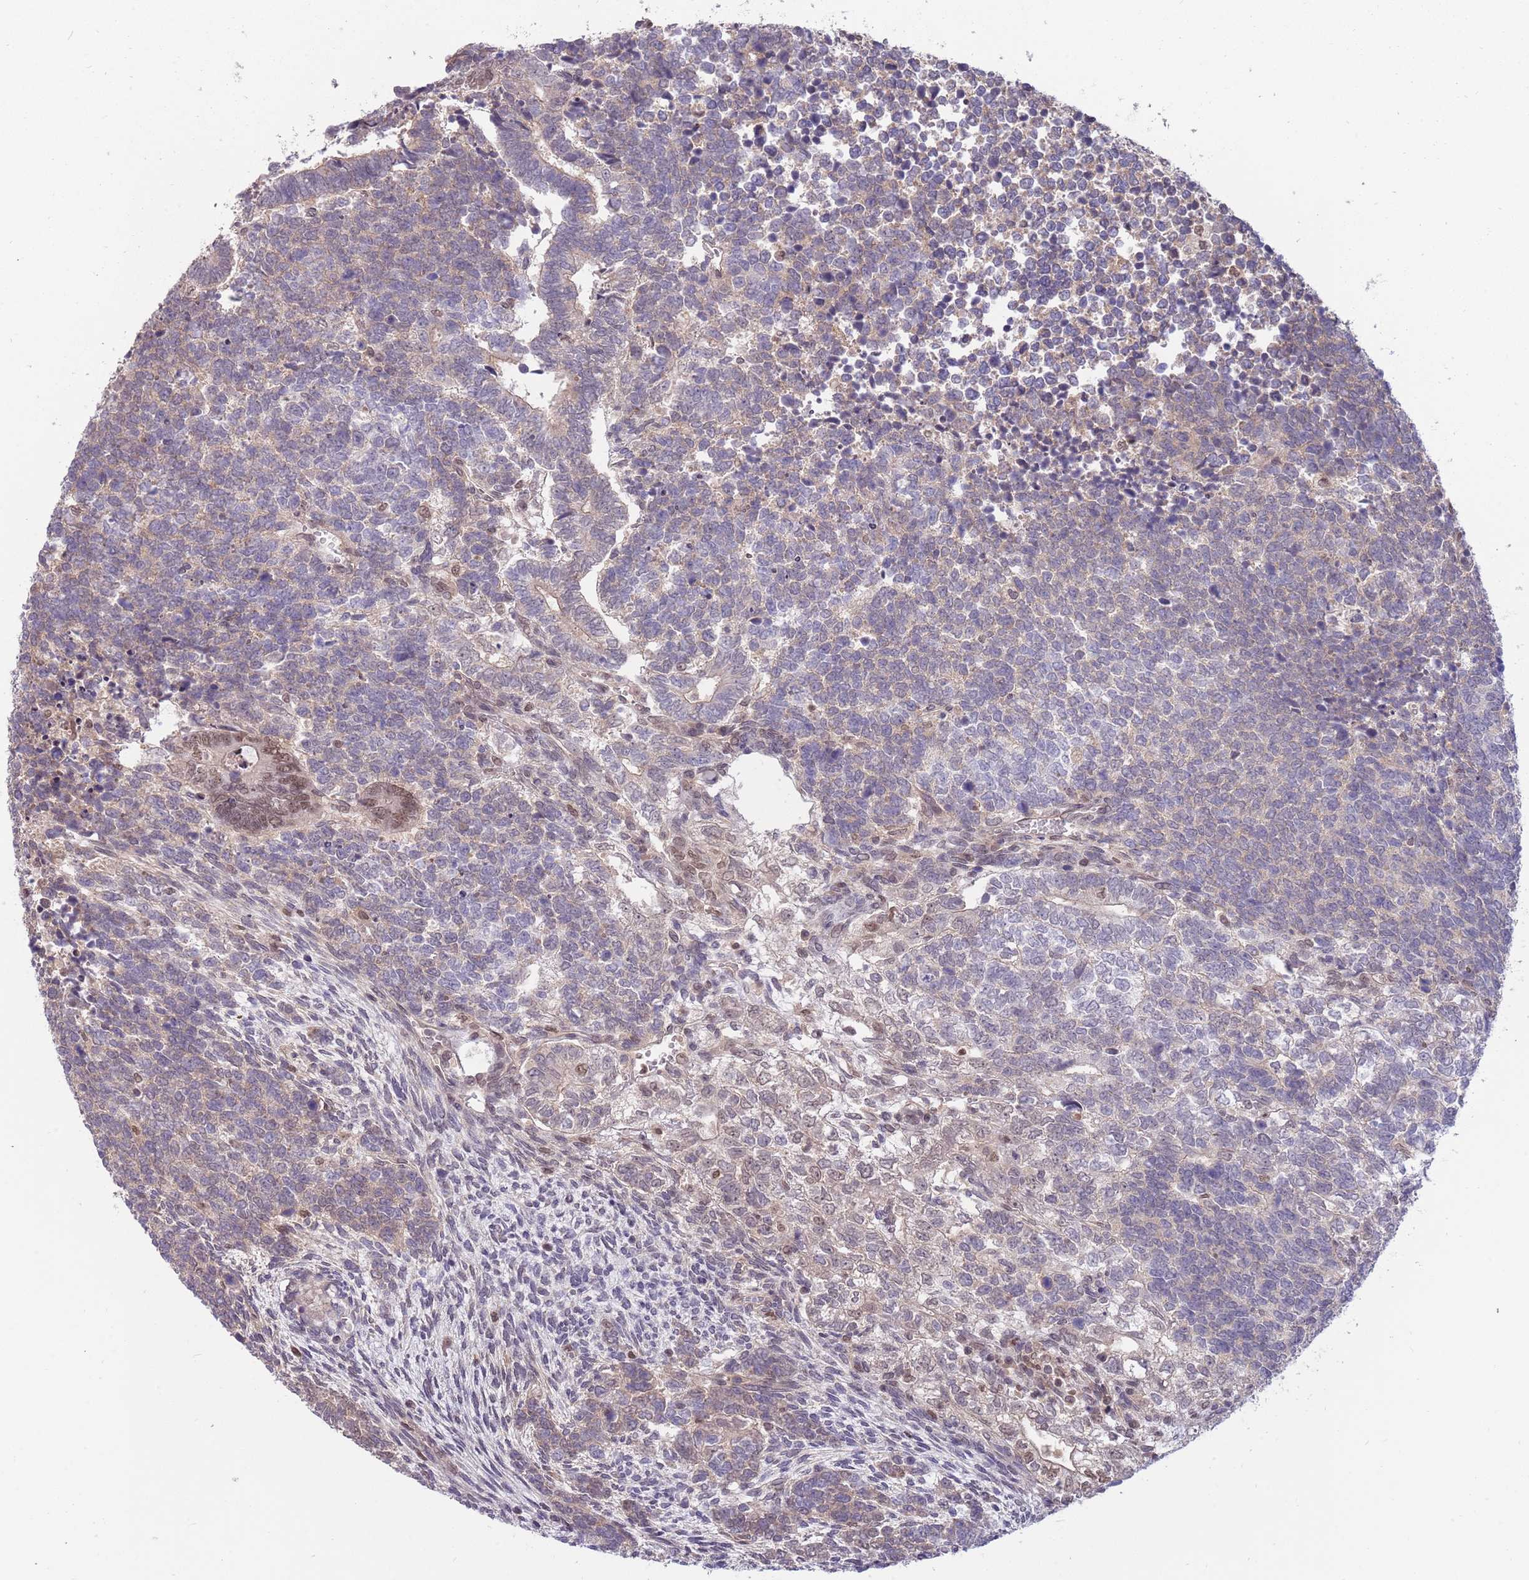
{"staining": {"intensity": "moderate", "quantity": "<25%", "location": "nuclear"}, "tissue": "testis cancer", "cell_type": "Tumor cells", "image_type": "cancer", "snomed": [{"axis": "morphology", "description": "Carcinoma, Embryonal, NOS"}, {"axis": "topography", "description": "Testis"}], "caption": "Testis embryonal carcinoma stained with a brown dye reveals moderate nuclear positive staining in about <25% of tumor cells.", "gene": "ZBTB7A", "patient": {"sex": "male", "age": 23}}